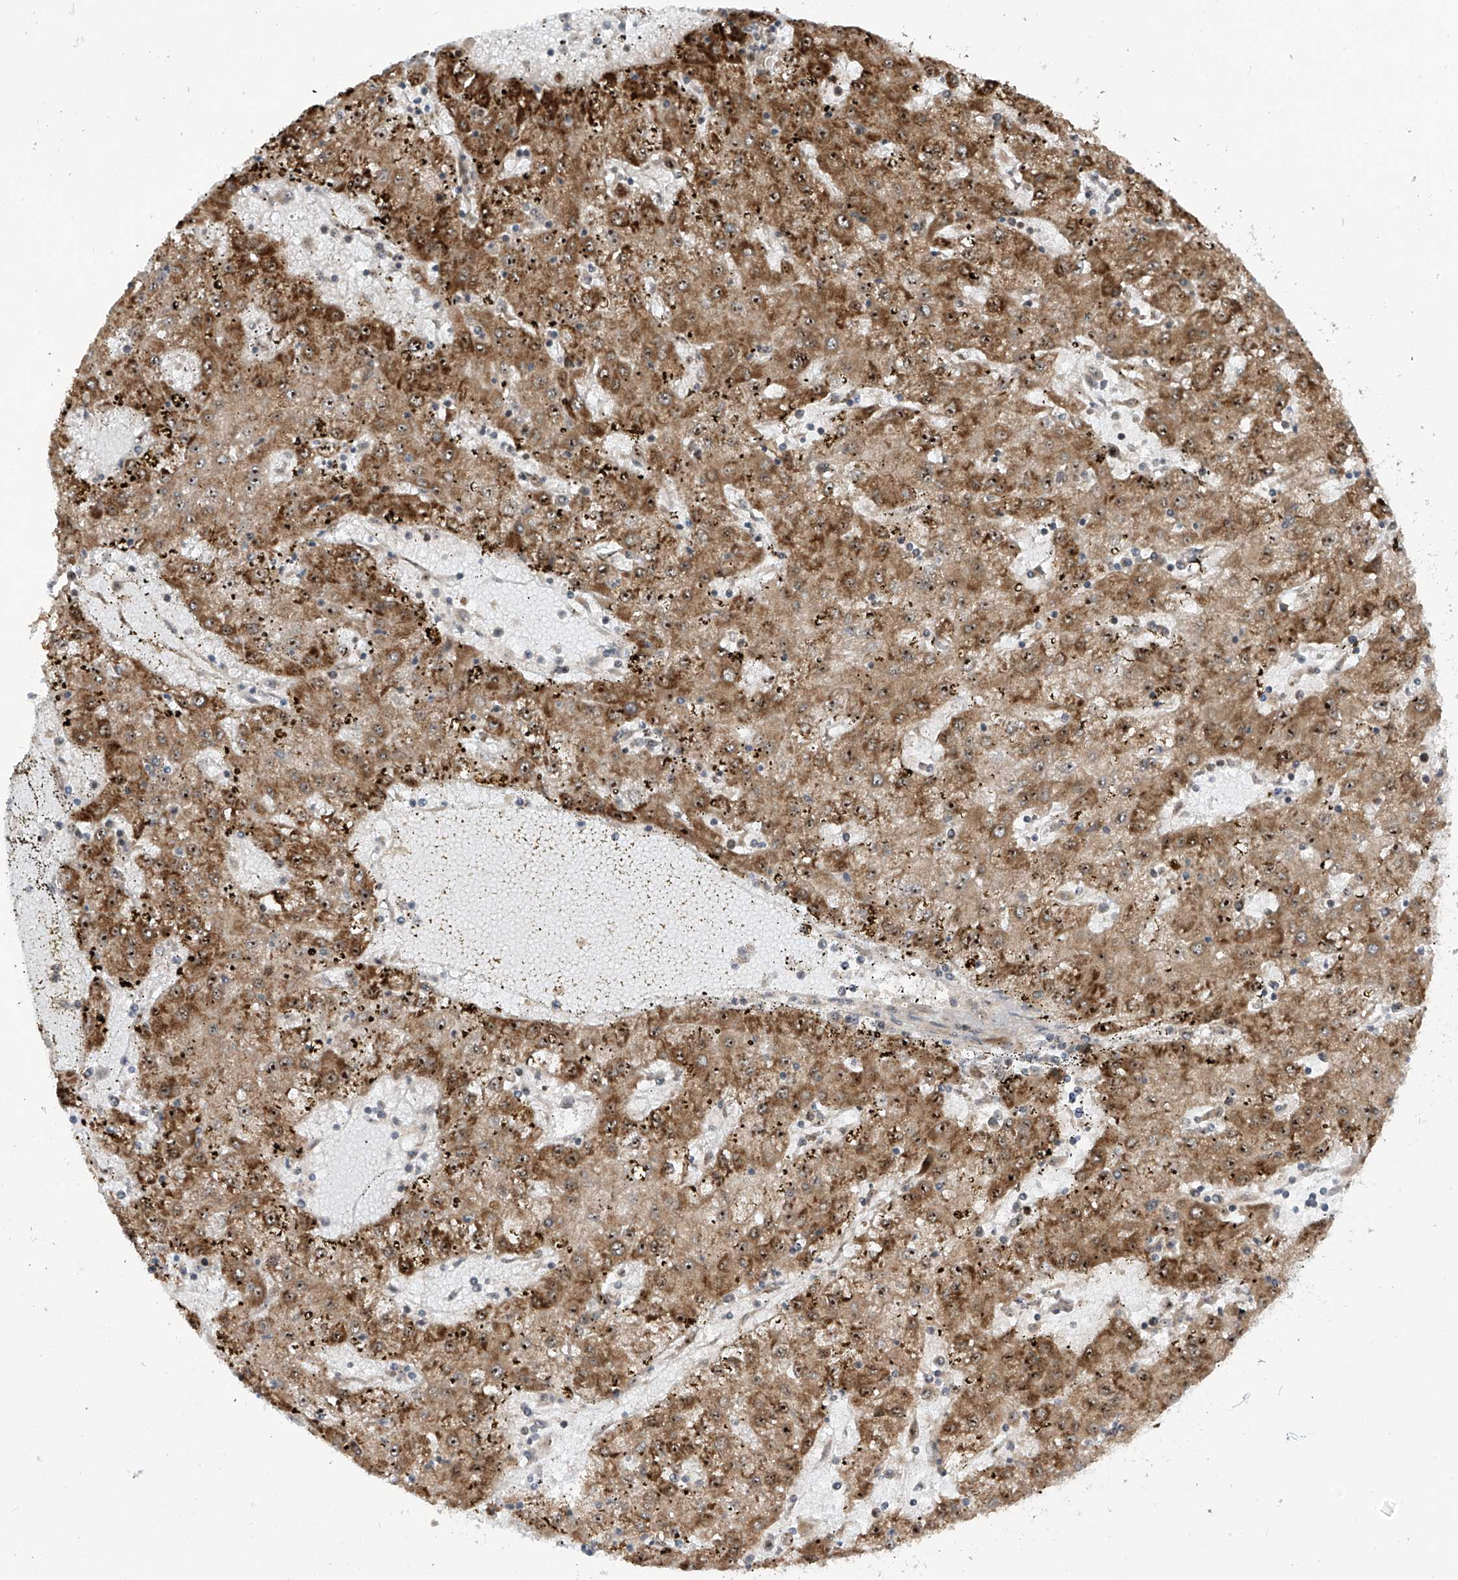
{"staining": {"intensity": "moderate", "quantity": ">75%", "location": "cytoplasmic/membranous,nuclear"}, "tissue": "liver cancer", "cell_type": "Tumor cells", "image_type": "cancer", "snomed": [{"axis": "morphology", "description": "Carcinoma, Hepatocellular, NOS"}, {"axis": "topography", "description": "Liver"}], "caption": "IHC histopathology image of neoplastic tissue: liver cancer (hepatocellular carcinoma) stained using IHC displays medium levels of moderate protein expression localized specifically in the cytoplasmic/membranous and nuclear of tumor cells, appearing as a cytoplasmic/membranous and nuclear brown color.", "gene": "C1orf131", "patient": {"sex": "male", "age": 72}}